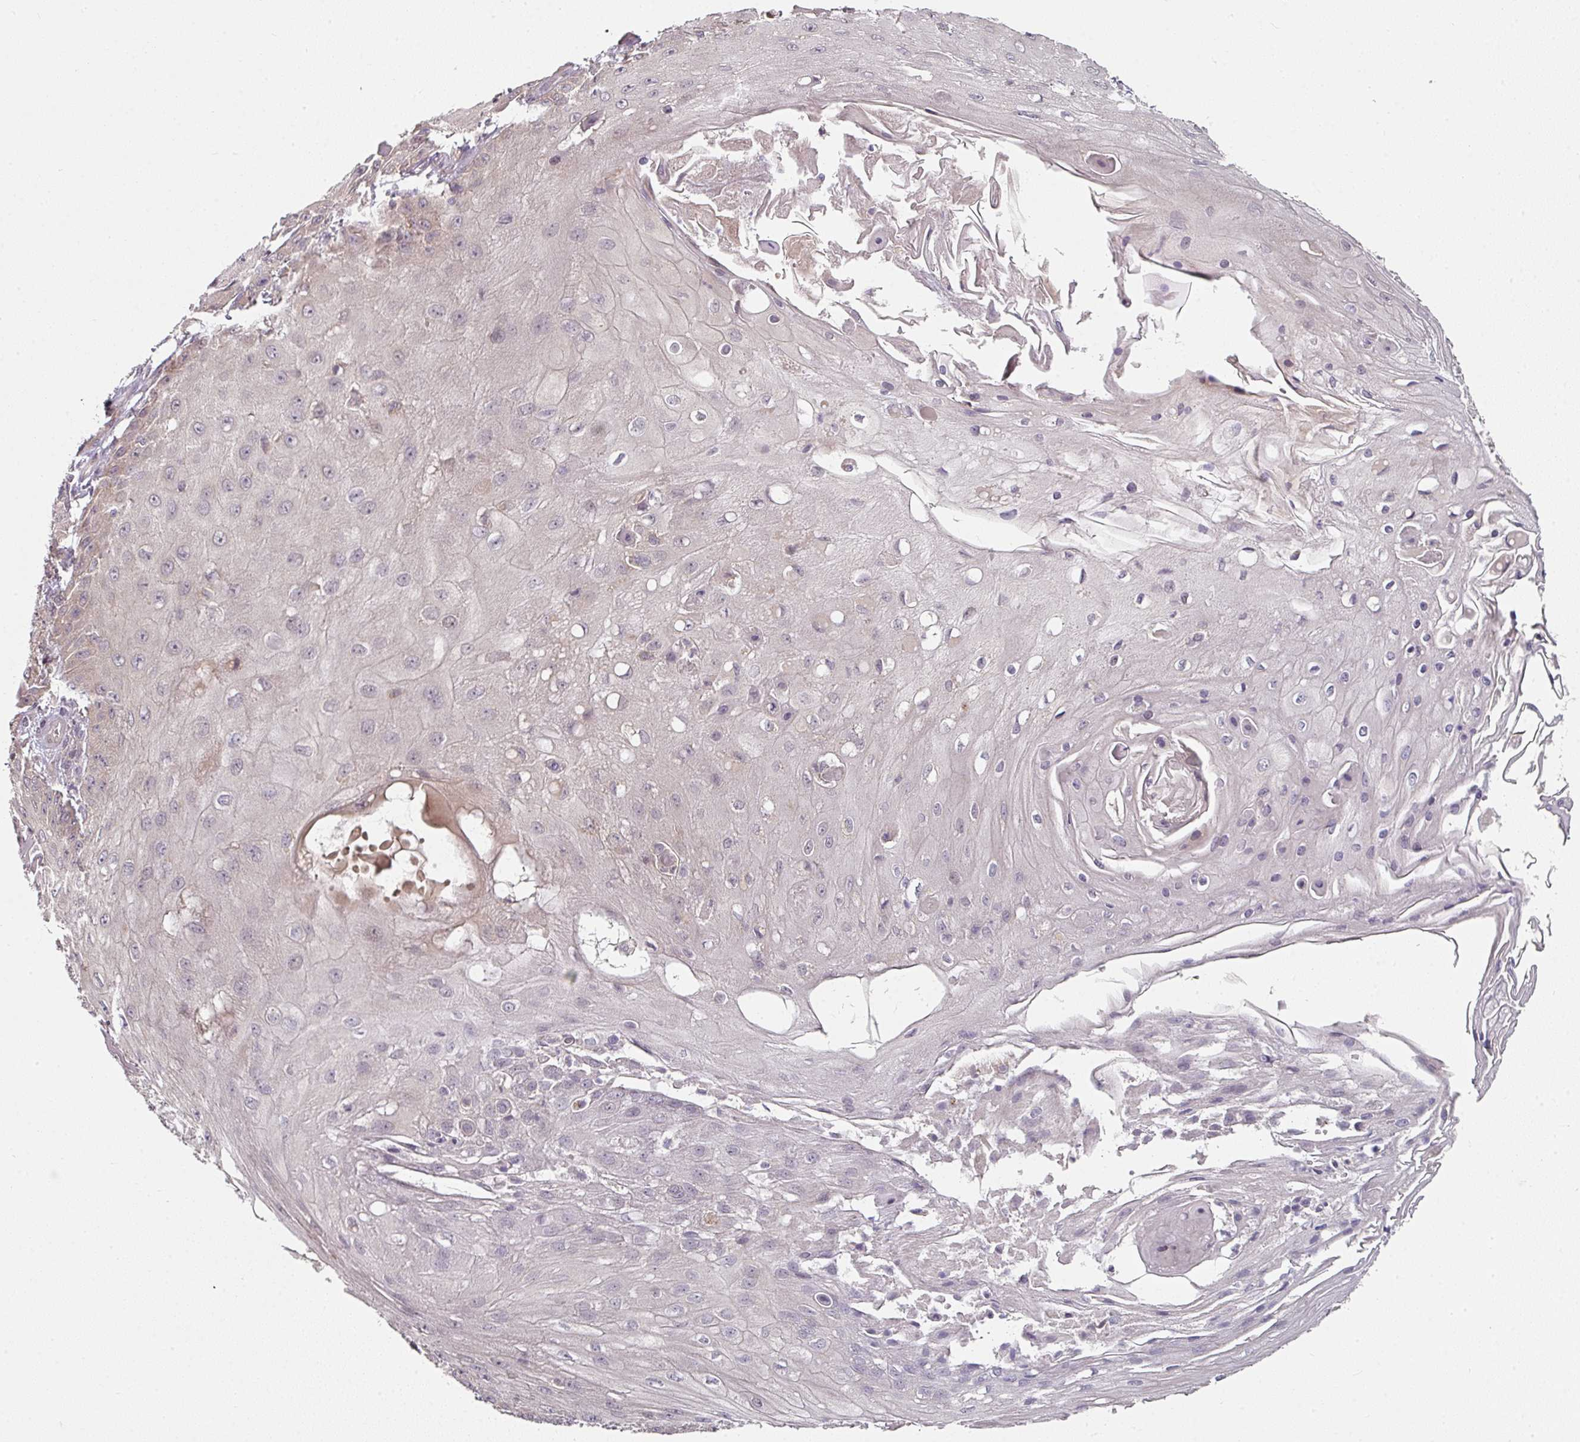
{"staining": {"intensity": "negative", "quantity": "none", "location": "none"}, "tissue": "skin cancer", "cell_type": "Tumor cells", "image_type": "cancer", "snomed": [{"axis": "morphology", "description": "Squamous cell carcinoma, NOS"}, {"axis": "topography", "description": "Skin"}], "caption": "This is an immunohistochemistry micrograph of skin cancer. There is no expression in tumor cells.", "gene": "MAP2K2", "patient": {"sex": "male", "age": 70}}